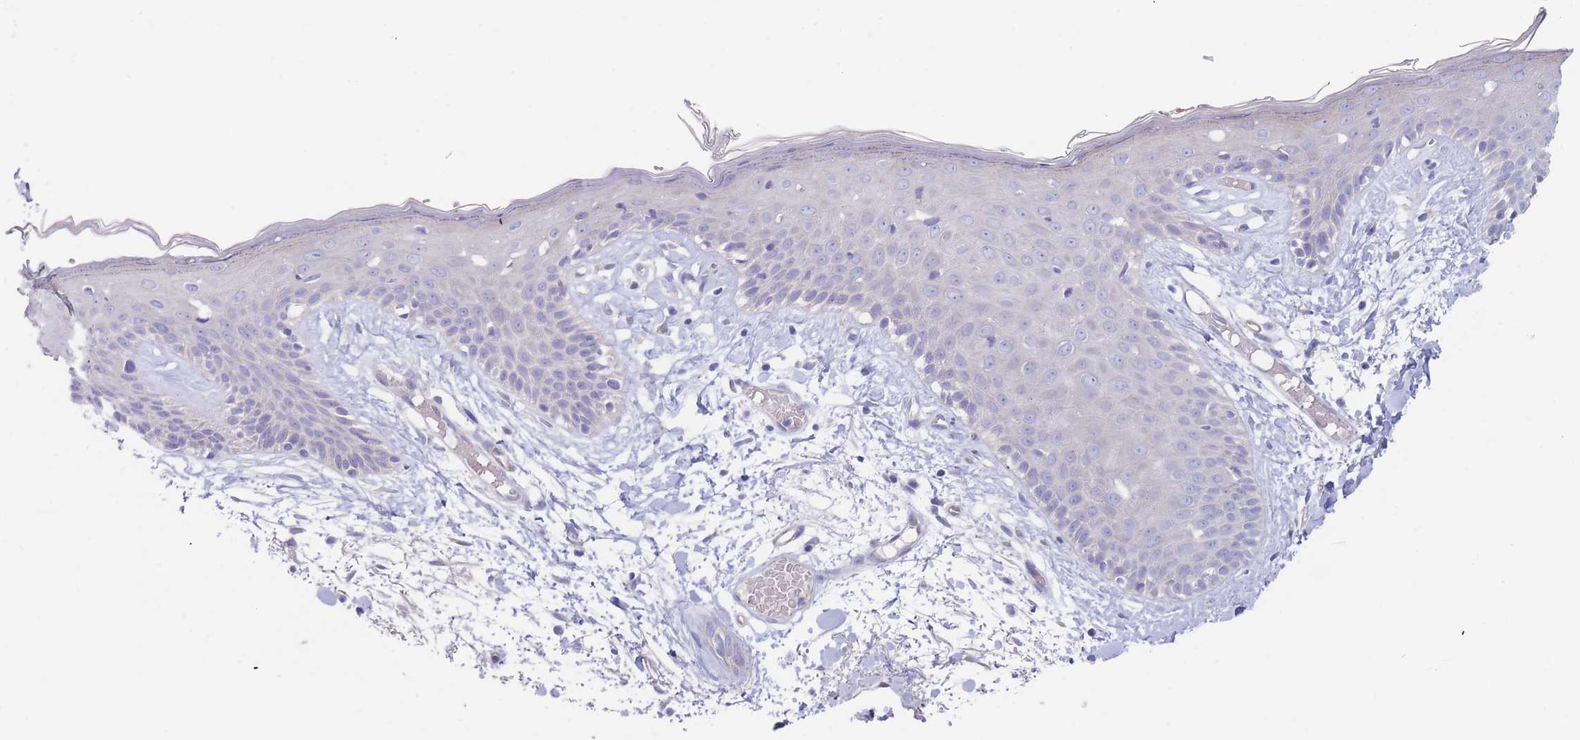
{"staining": {"intensity": "negative", "quantity": "none", "location": "none"}, "tissue": "skin", "cell_type": "Fibroblasts", "image_type": "normal", "snomed": [{"axis": "morphology", "description": "Normal tissue, NOS"}, {"axis": "topography", "description": "Skin"}], "caption": "Fibroblasts show no significant protein expression in unremarkable skin. Brightfield microscopy of immunohistochemistry stained with DAB (3,3'-diaminobenzidine) (brown) and hematoxylin (blue), captured at high magnification.", "gene": "ZNF281", "patient": {"sex": "male", "age": 79}}